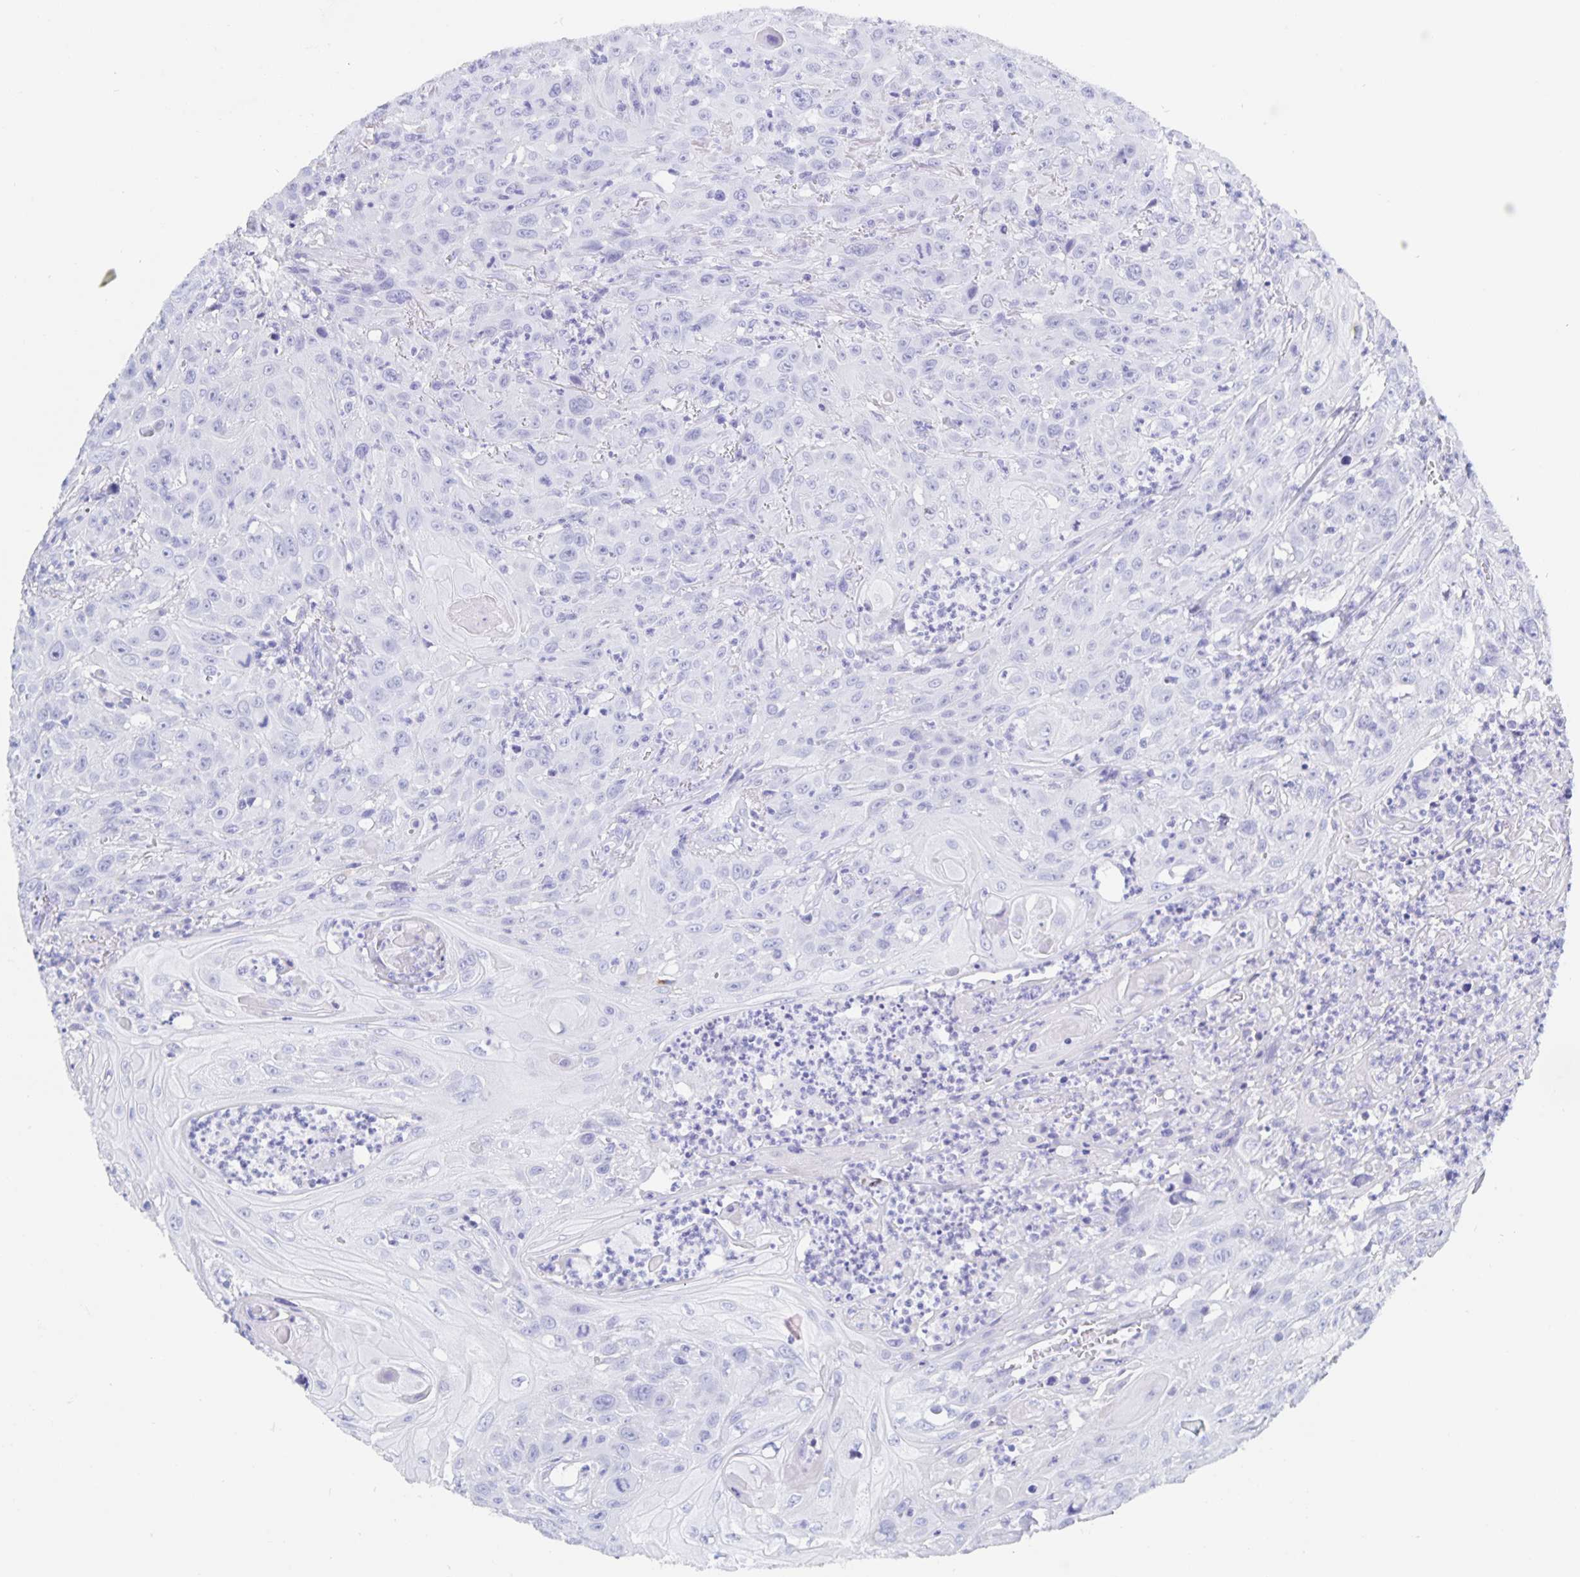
{"staining": {"intensity": "negative", "quantity": "none", "location": "none"}, "tissue": "head and neck cancer", "cell_type": "Tumor cells", "image_type": "cancer", "snomed": [{"axis": "morphology", "description": "Squamous cell carcinoma, NOS"}, {"axis": "topography", "description": "Skin"}, {"axis": "topography", "description": "Head-Neck"}], "caption": "Immunohistochemistry (IHC) histopathology image of human head and neck squamous cell carcinoma stained for a protein (brown), which reveals no staining in tumor cells.", "gene": "DMBT1", "patient": {"sex": "male", "age": 80}}